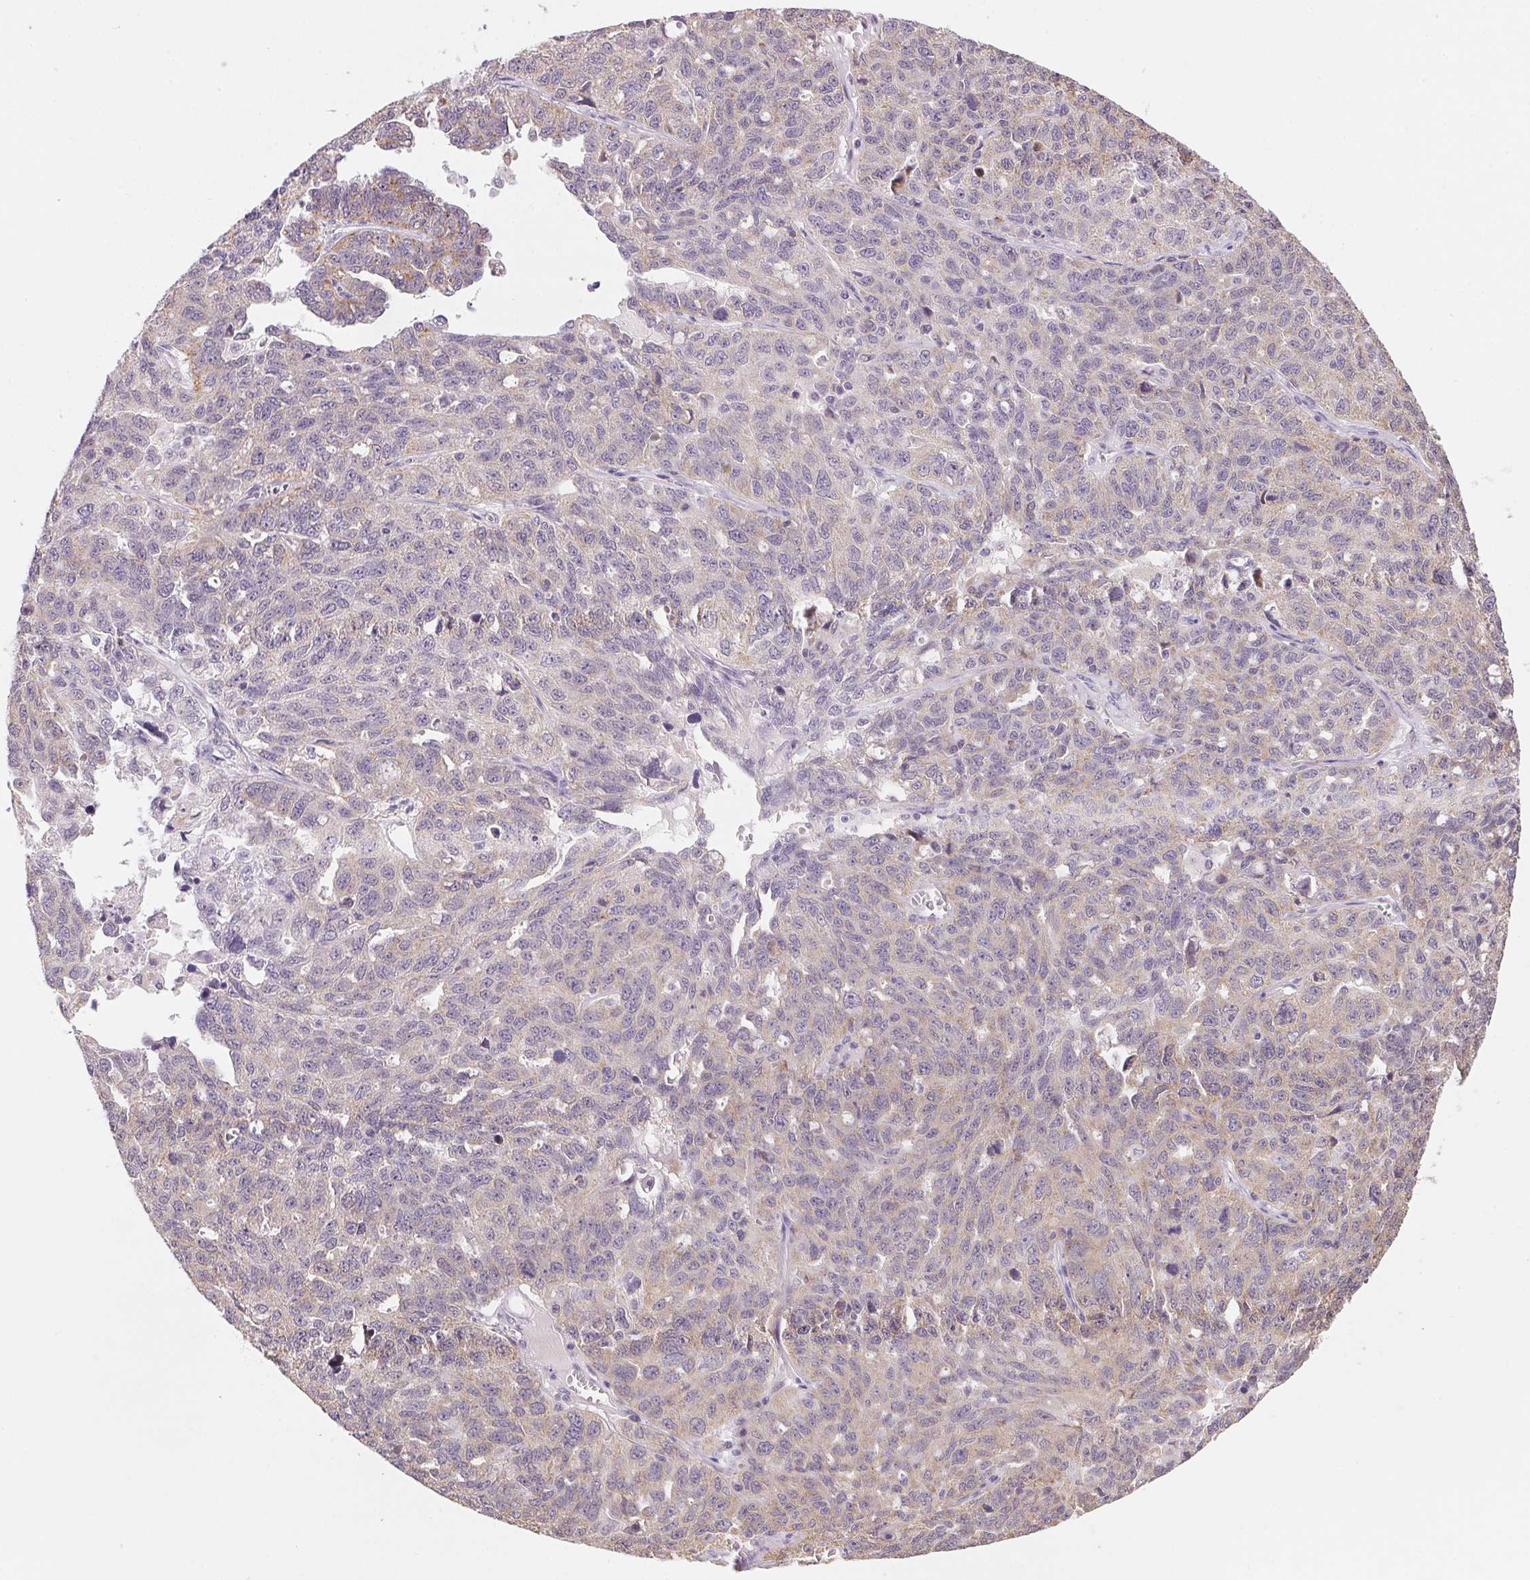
{"staining": {"intensity": "weak", "quantity": "<25%", "location": "cytoplasmic/membranous"}, "tissue": "ovarian cancer", "cell_type": "Tumor cells", "image_type": "cancer", "snomed": [{"axis": "morphology", "description": "Cystadenocarcinoma, serous, NOS"}, {"axis": "topography", "description": "Ovary"}], "caption": "Tumor cells are negative for protein expression in human ovarian cancer (serous cystadenocarcinoma).", "gene": "METTL13", "patient": {"sex": "female", "age": 71}}